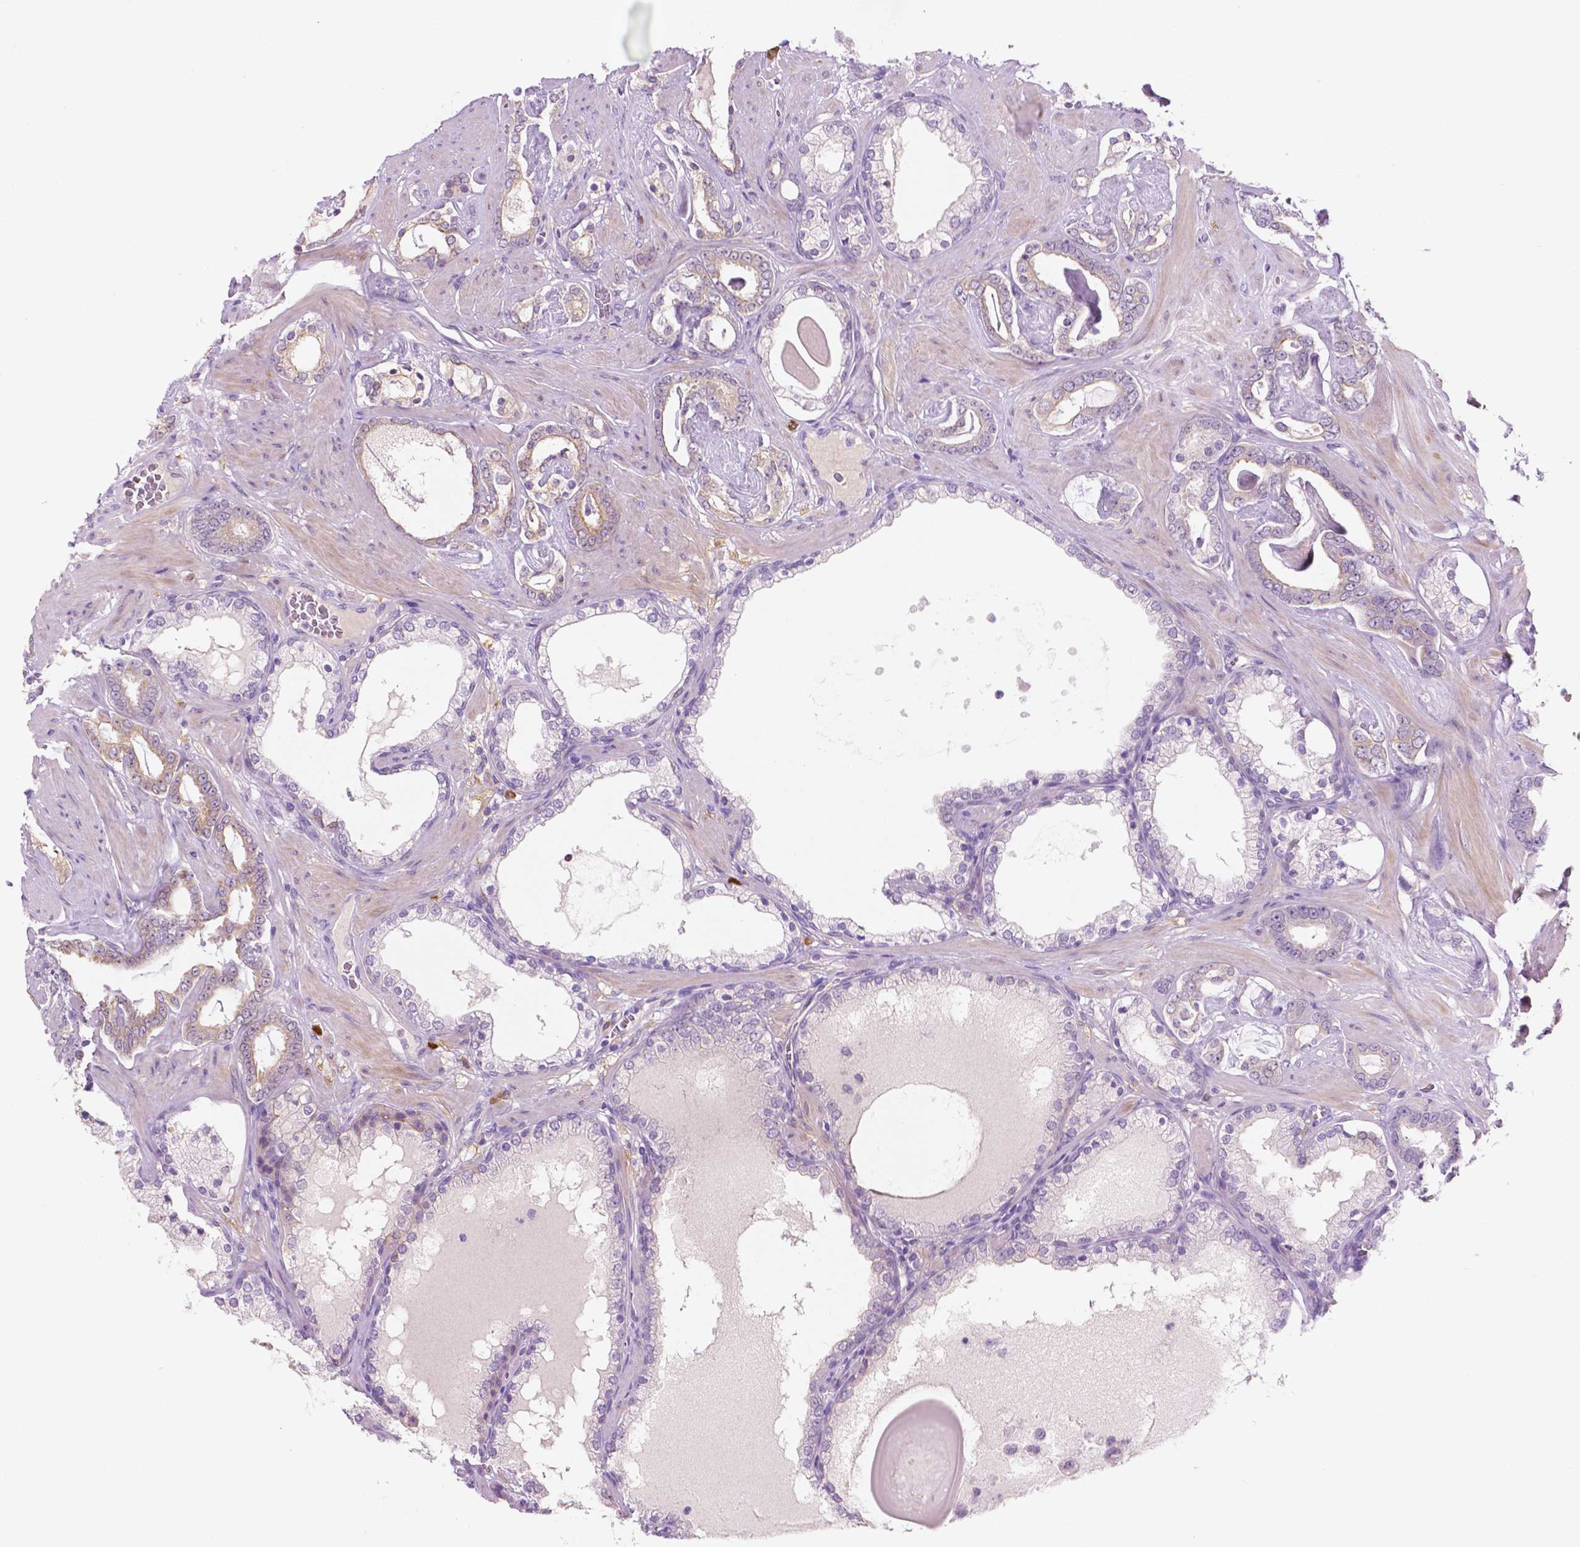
{"staining": {"intensity": "negative", "quantity": "none", "location": "none"}, "tissue": "prostate cancer", "cell_type": "Tumor cells", "image_type": "cancer", "snomed": [{"axis": "morphology", "description": "Adenocarcinoma, High grade"}, {"axis": "topography", "description": "Prostate"}], "caption": "The immunohistochemistry (IHC) histopathology image has no significant staining in tumor cells of prostate adenocarcinoma (high-grade) tissue.", "gene": "EPPK1", "patient": {"sex": "male", "age": 63}}